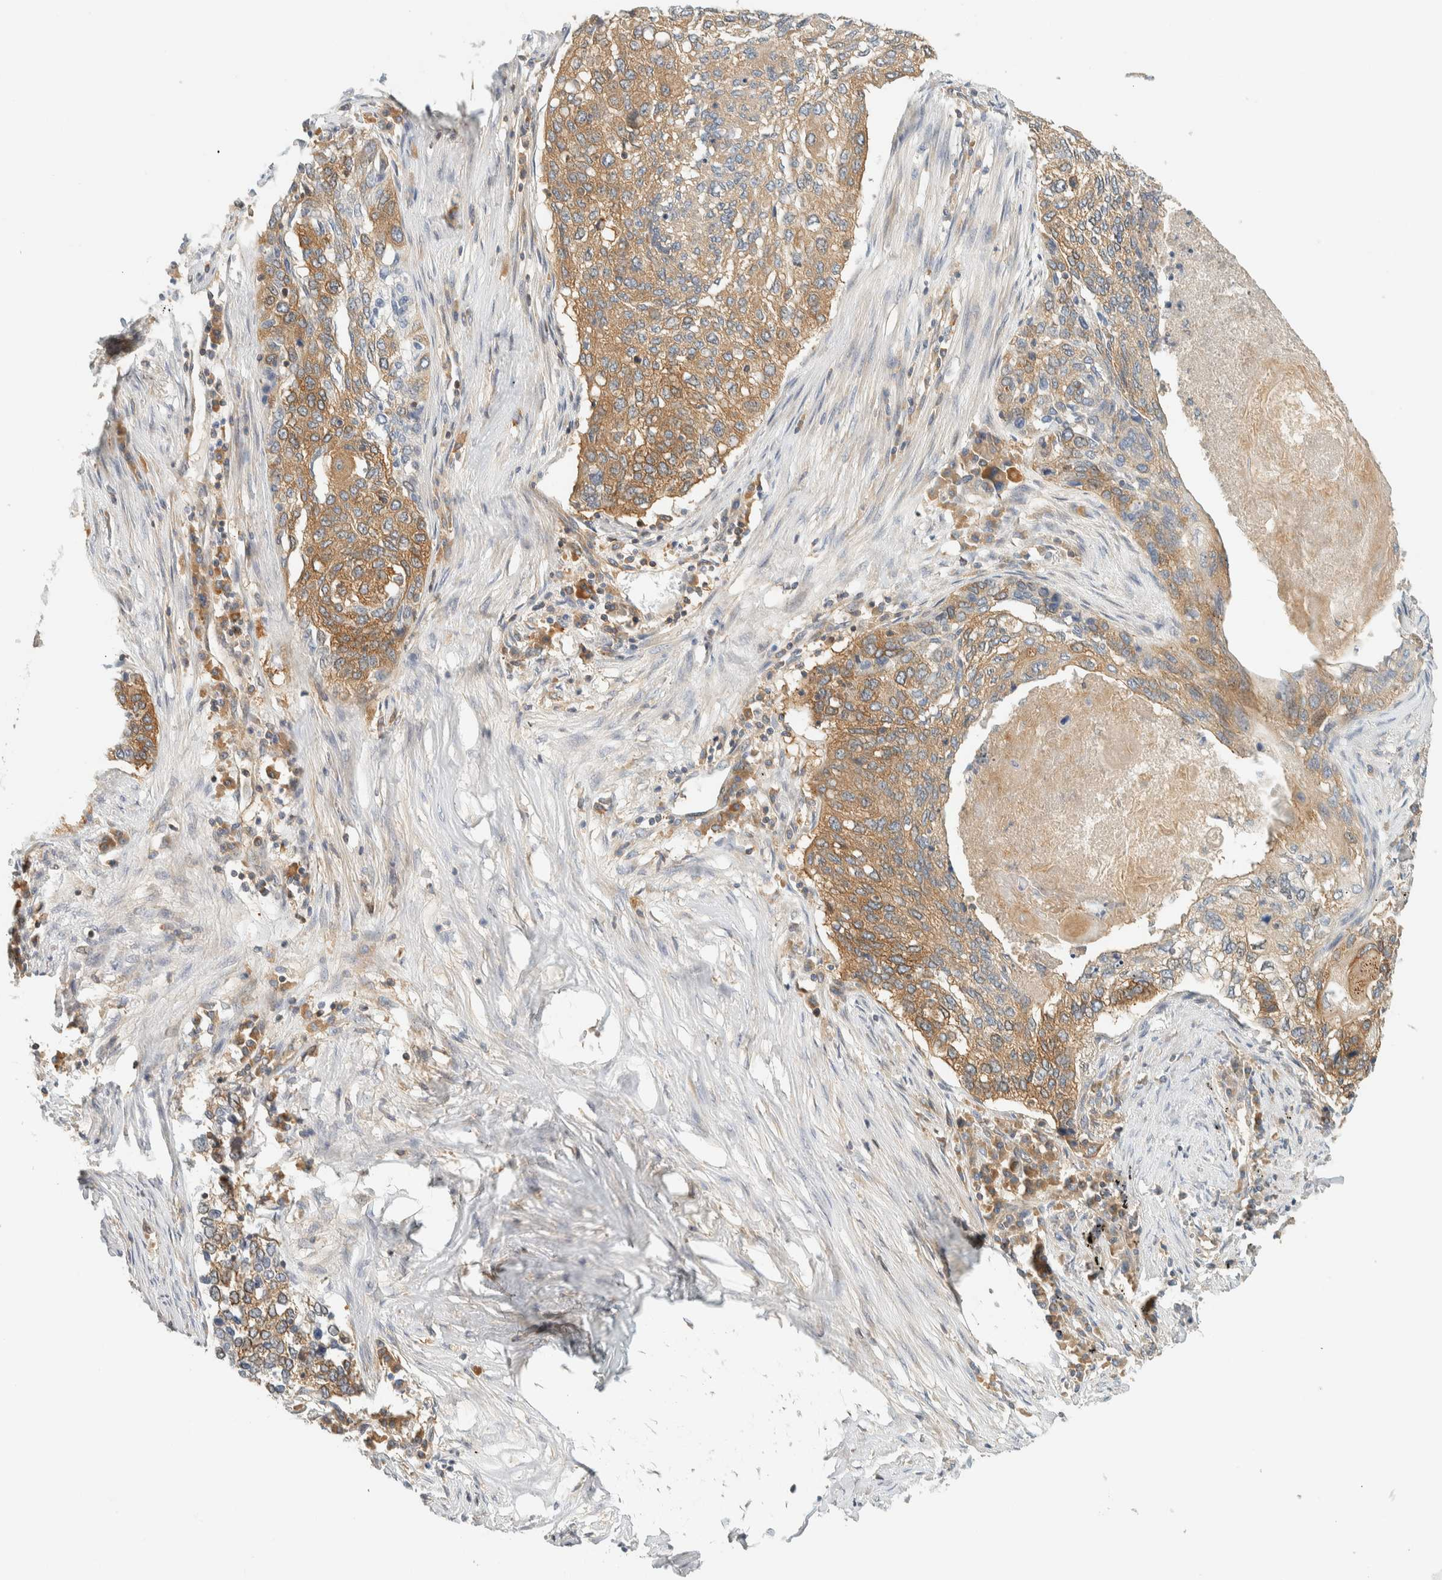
{"staining": {"intensity": "moderate", "quantity": ">75%", "location": "cytoplasmic/membranous"}, "tissue": "lung cancer", "cell_type": "Tumor cells", "image_type": "cancer", "snomed": [{"axis": "morphology", "description": "Squamous cell carcinoma, NOS"}, {"axis": "topography", "description": "Lung"}], "caption": "Tumor cells reveal medium levels of moderate cytoplasmic/membranous positivity in approximately >75% of cells in human lung cancer (squamous cell carcinoma).", "gene": "ARFGEF1", "patient": {"sex": "female", "age": 63}}